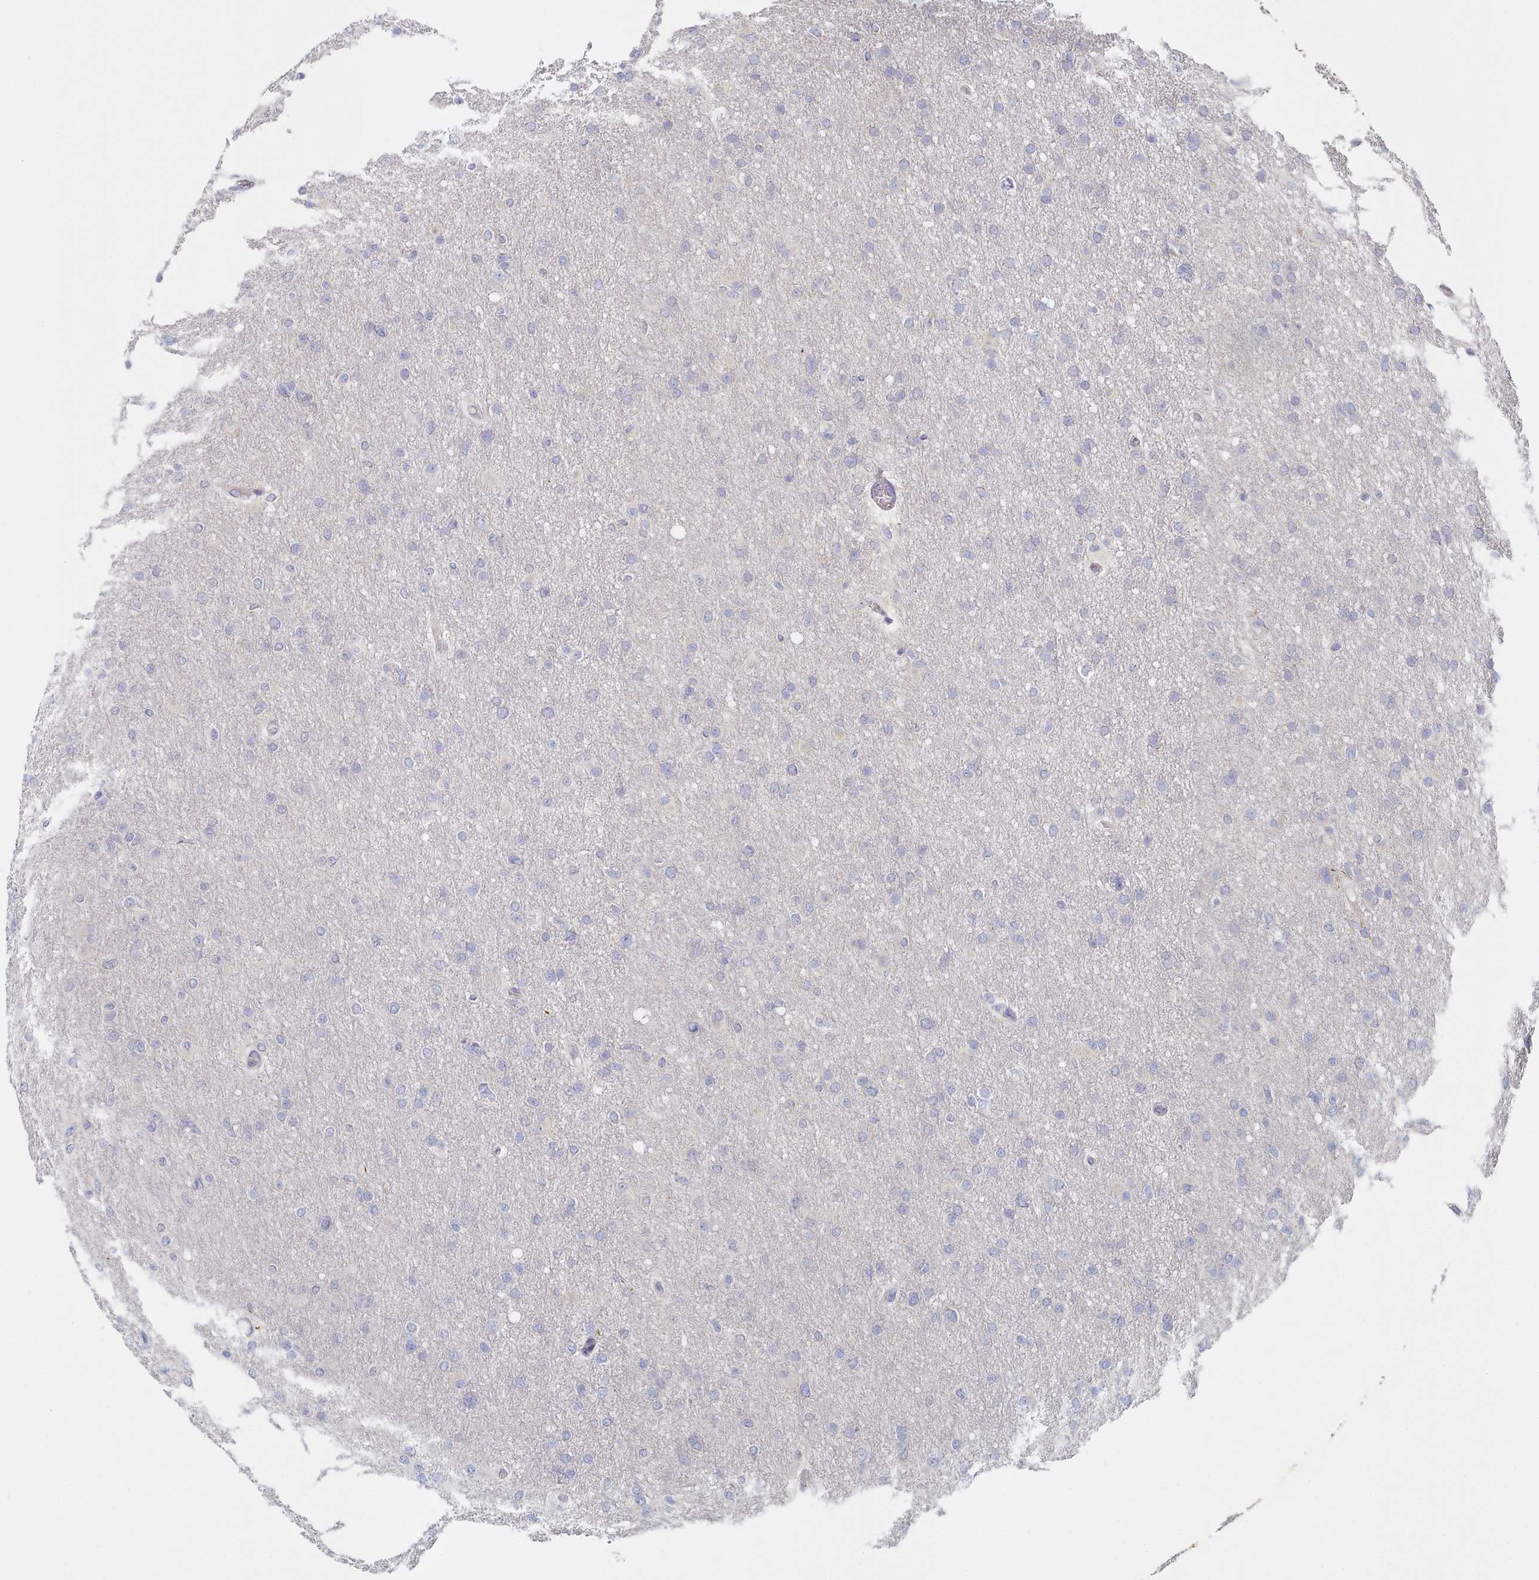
{"staining": {"intensity": "negative", "quantity": "none", "location": "none"}, "tissue": "glioma", "cell_type": "Tumor cells", "image_type": "cancer", "snomed": [{"axis": "morphology", "description": "Glioma, malignant, High grade"}, {"axis": "topography", "description": "Cerebral cortex"}], "caption": "The photomicrograph displays no significant staining in tumor cells of glioma. (DAB (3,3'-diaminobenzidine) immunohistochemistry (IHC), high magnification).", "gene": "TYW1B", "patient": {"sex": "female", "age": 36}}